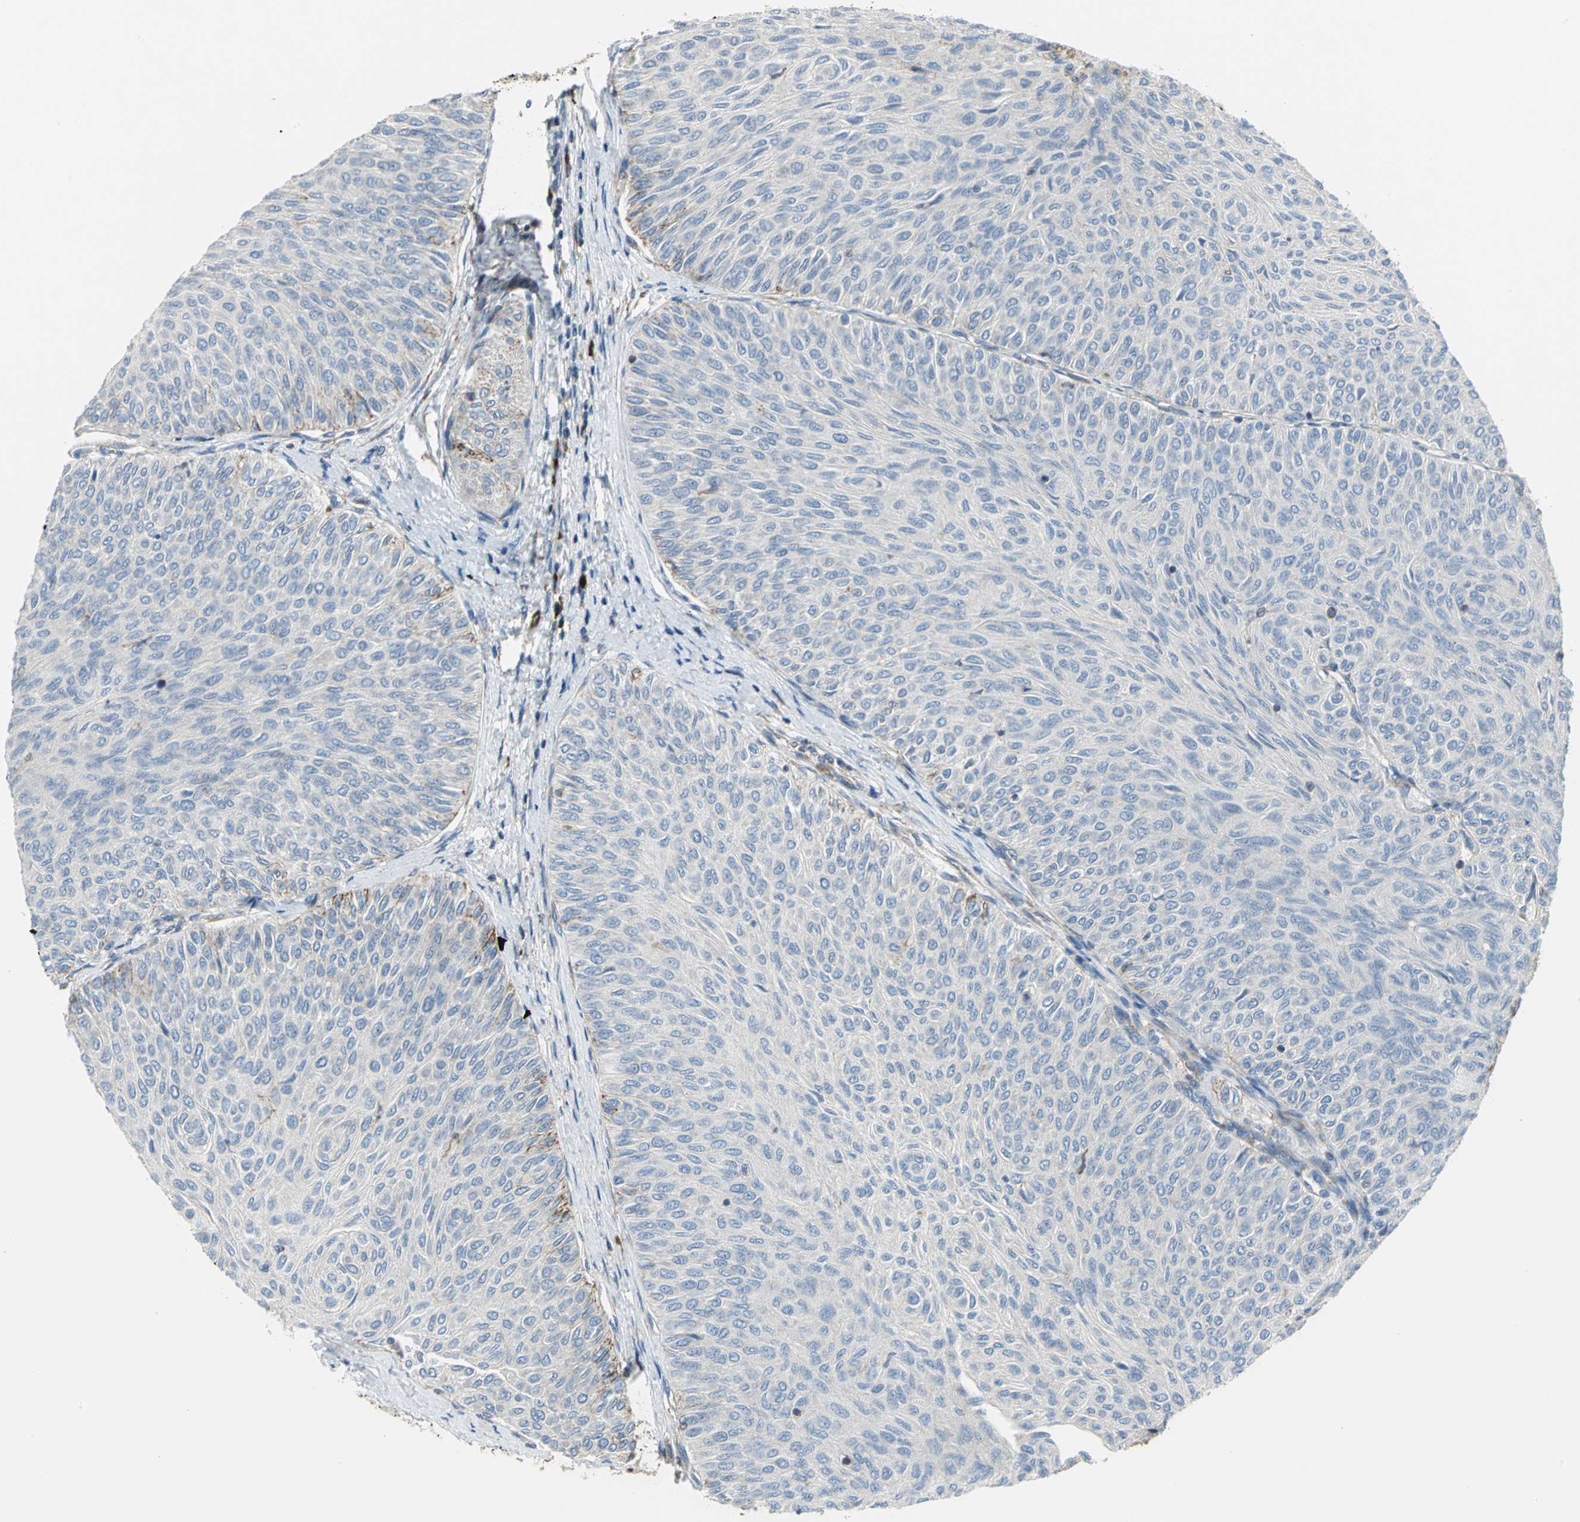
{"staining": {"intensity": "weak", "quantity": "<25%", "location": "cytoplasmic/membranous"}, "tissue": "urothelial cancer", "cell_type": "Tumor cells", "image_type": "cancer", "snomed": [{"axis": "morphology", "description": "Urothelial carcinoma, Low grade"}, {"axis": "topography", "description": "Urinary bladder"}], "caption": "Human low-grade urothelial carcinoma stained for a protein using immunohistochemistry exhibits no positivity in tumor cells.", "gene": "SDF2L1", "patient": {"sex": "male", "age": 78}}